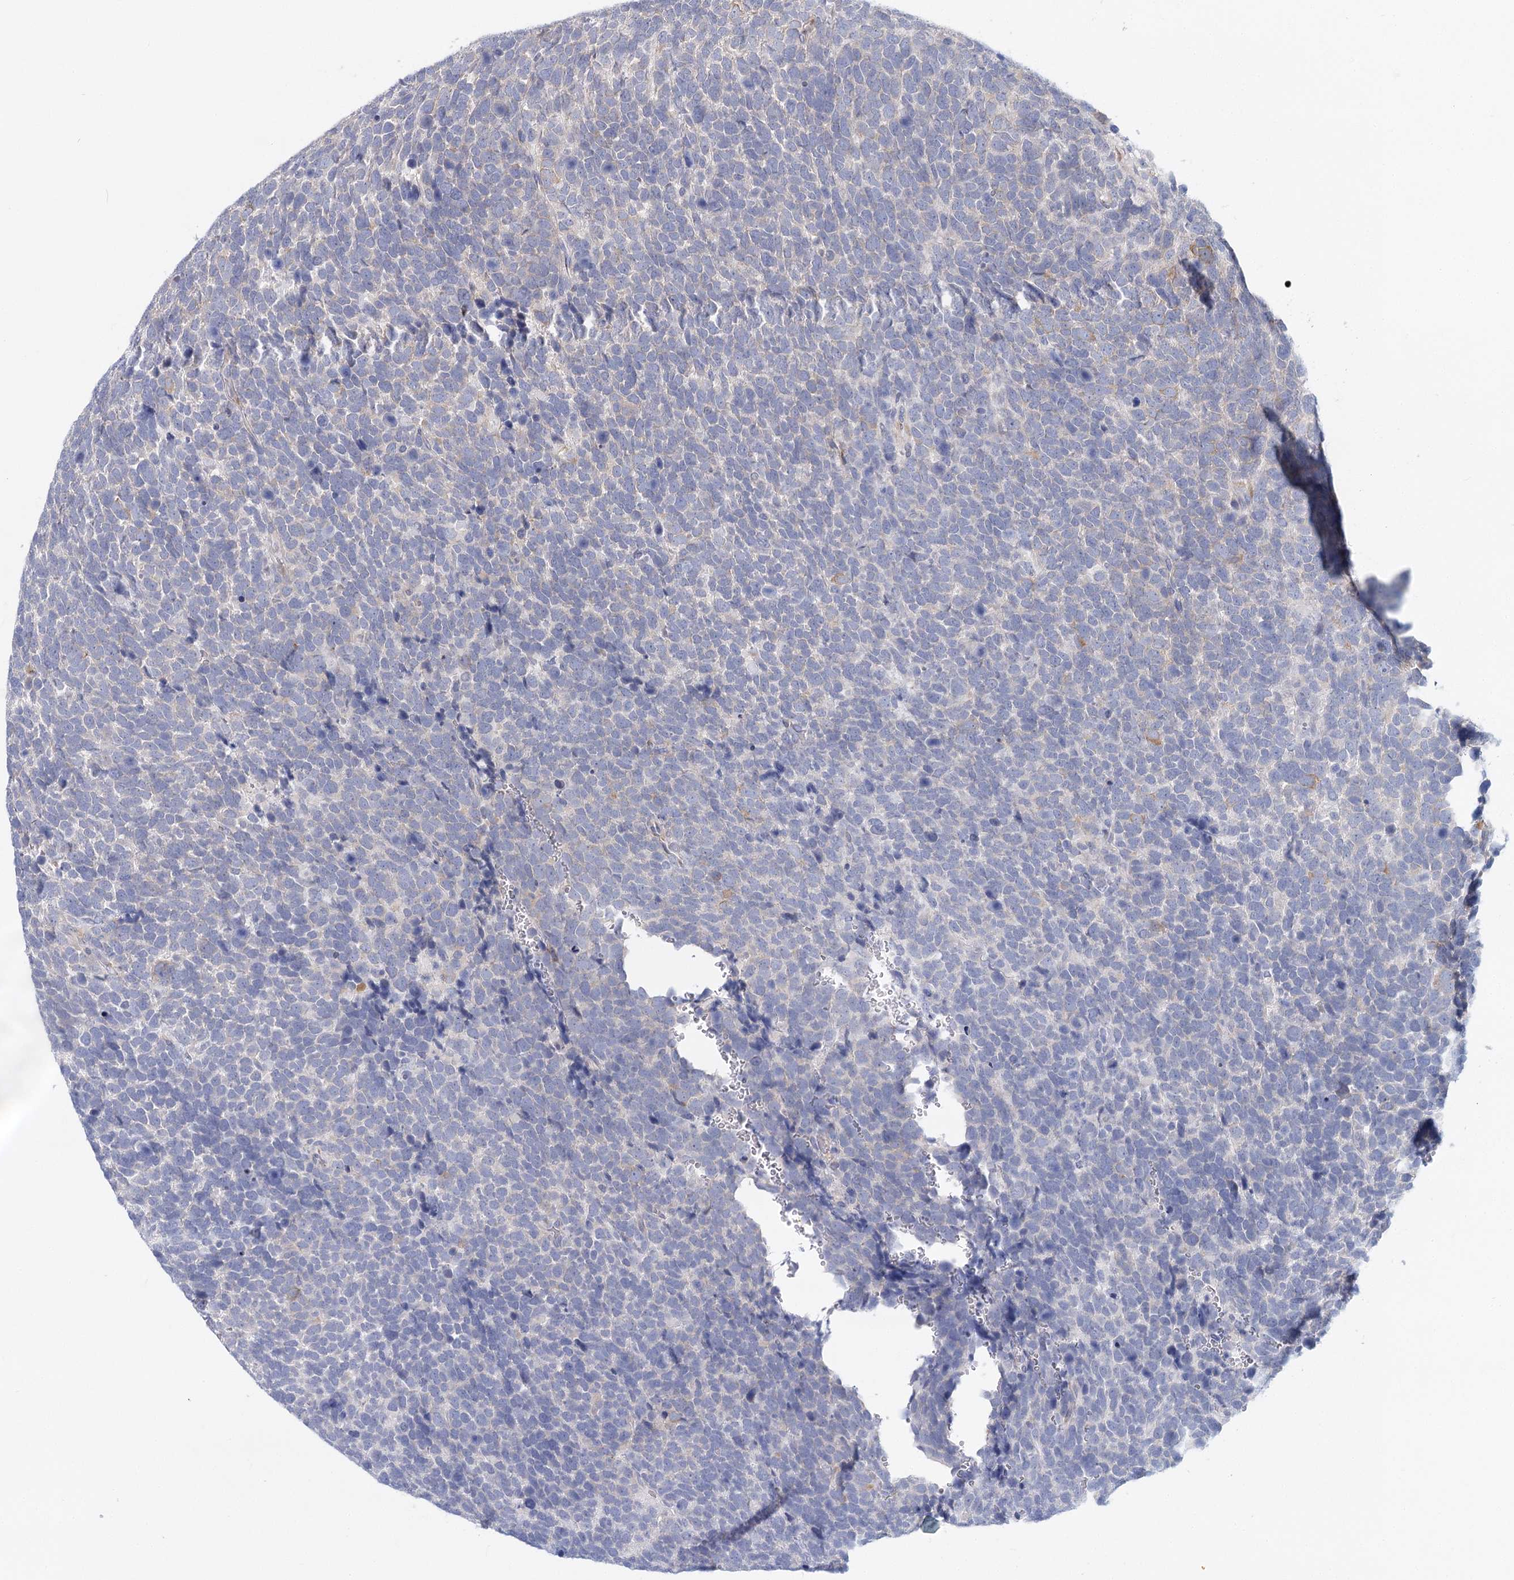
{"staining": {"intensity": "negative", "quantity": "none", "location": "none"}, "tissue": "urothelial cancer", "cell_type": "Tumor cells", "image_type": "cancer", "snomed": [{"axis": "morphology", "description": "Urothelial carcinoma, High grade"}, {"axis": "topography", "description": "Urinary bladder"}], "caption": "IHC of human urothelial carcinoma (high-grade) reveals no positivity in tumor cells. Brightfield microscopy of immunohistochemistry (IHC) stained with DAB (3,3'-diaminobenzidine) (brown) and hematoxylin (blue), captured at high magnification.", "gene": "TEX12", "patient": {"sex": "female", "age": 82}}